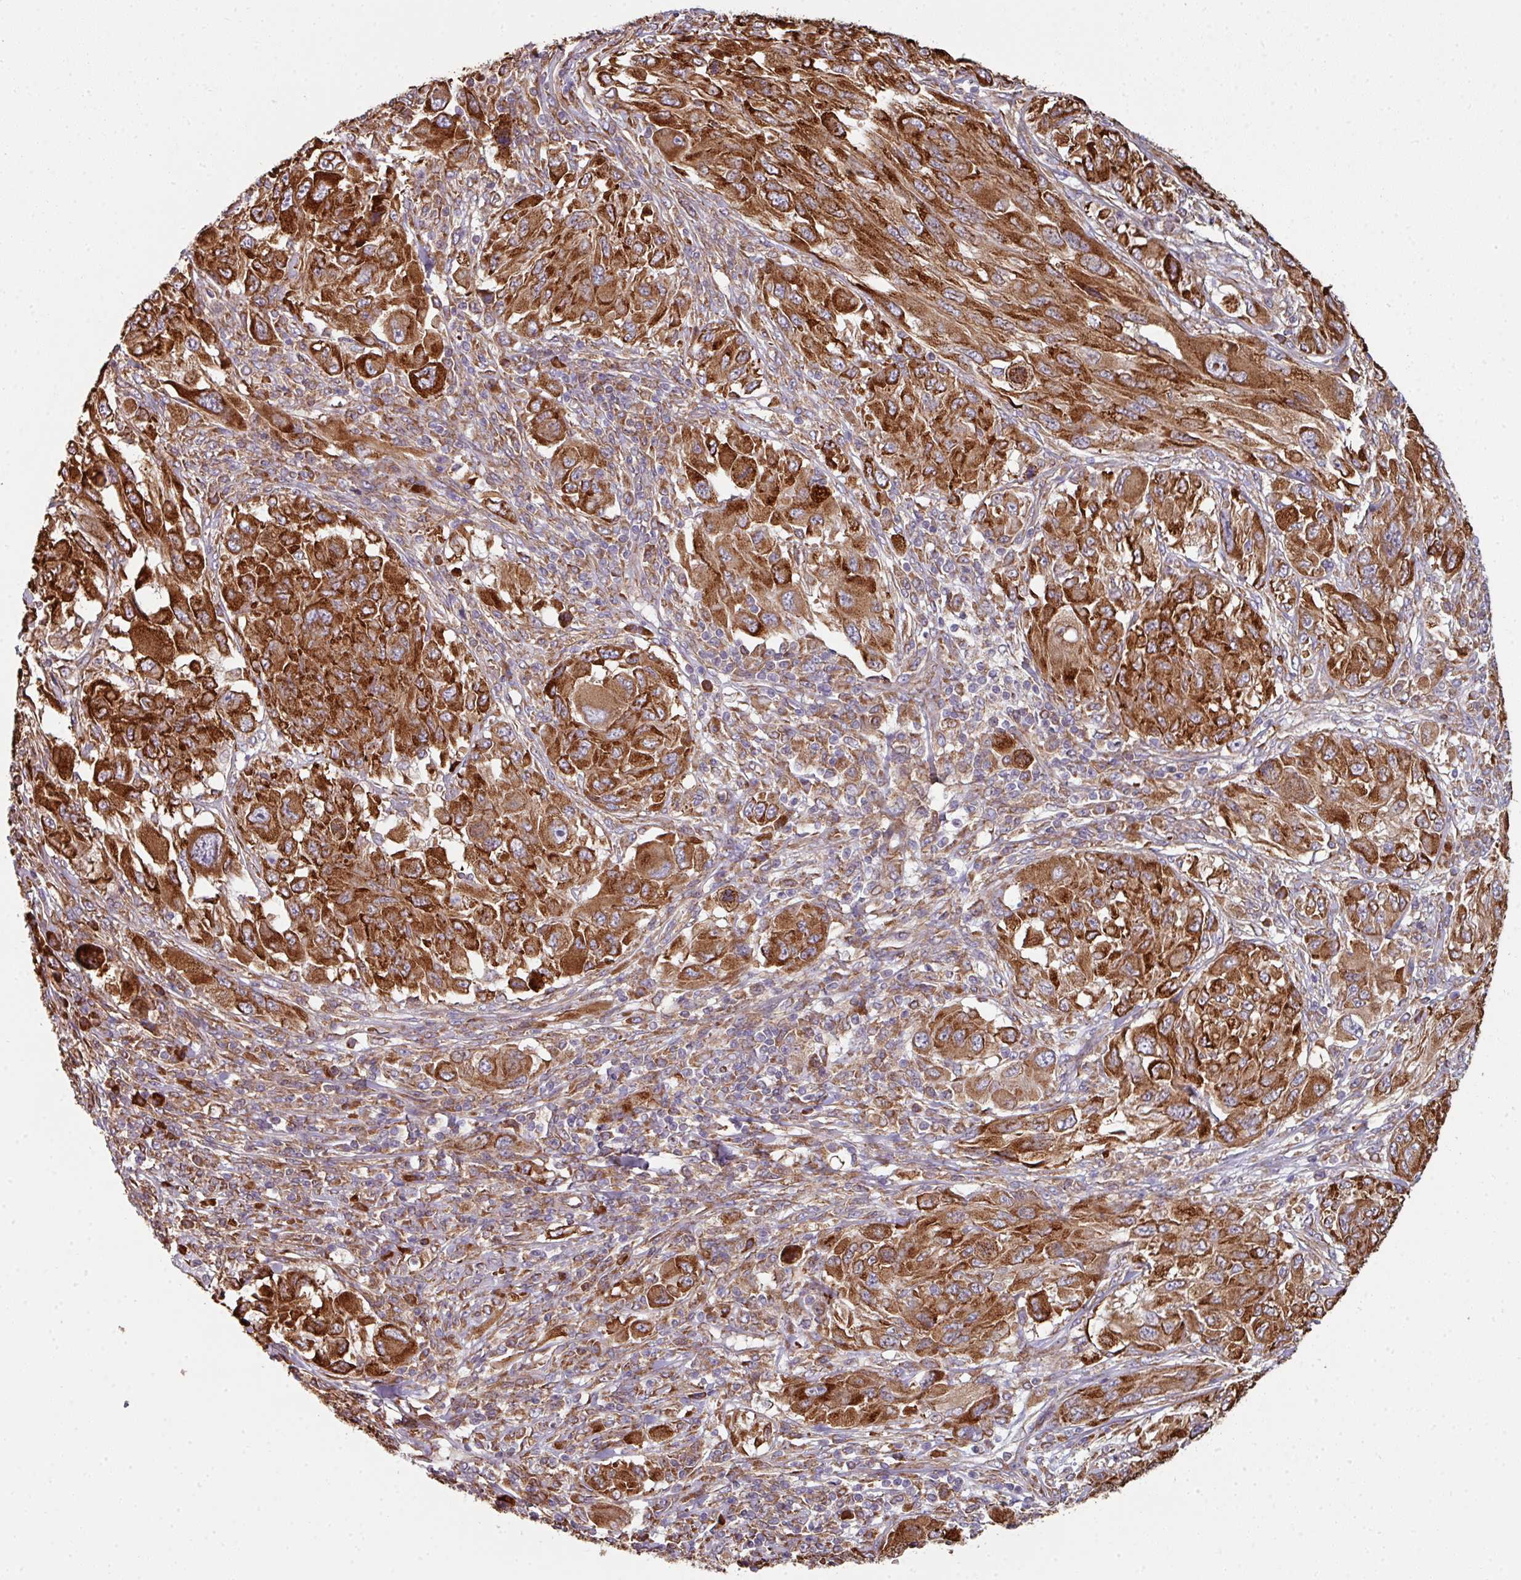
{"staining": {"intensity": "strong", "quantity": ">75%", "location": "cytoplasmic/membranous"}, "tissue": "melanoma", "cell_type": "Tumor cells", "image_type": "cancer", "snomed": [{"axis": "morphology", "description": "Malignant melanoma, NOS"}, {"axis": "topography", "description": "Skin"}], "caption": "Strong cytoplasmic/membranous expression is appreciated in approximately >75% of tumor cells in malignant melanoma. (DAB (3,3'-diaminobenzidine) = brown stain, brightfield microscopy at high magnification).", "gene": "FAT4", "patient": {"sex": "female", "age": 91}}